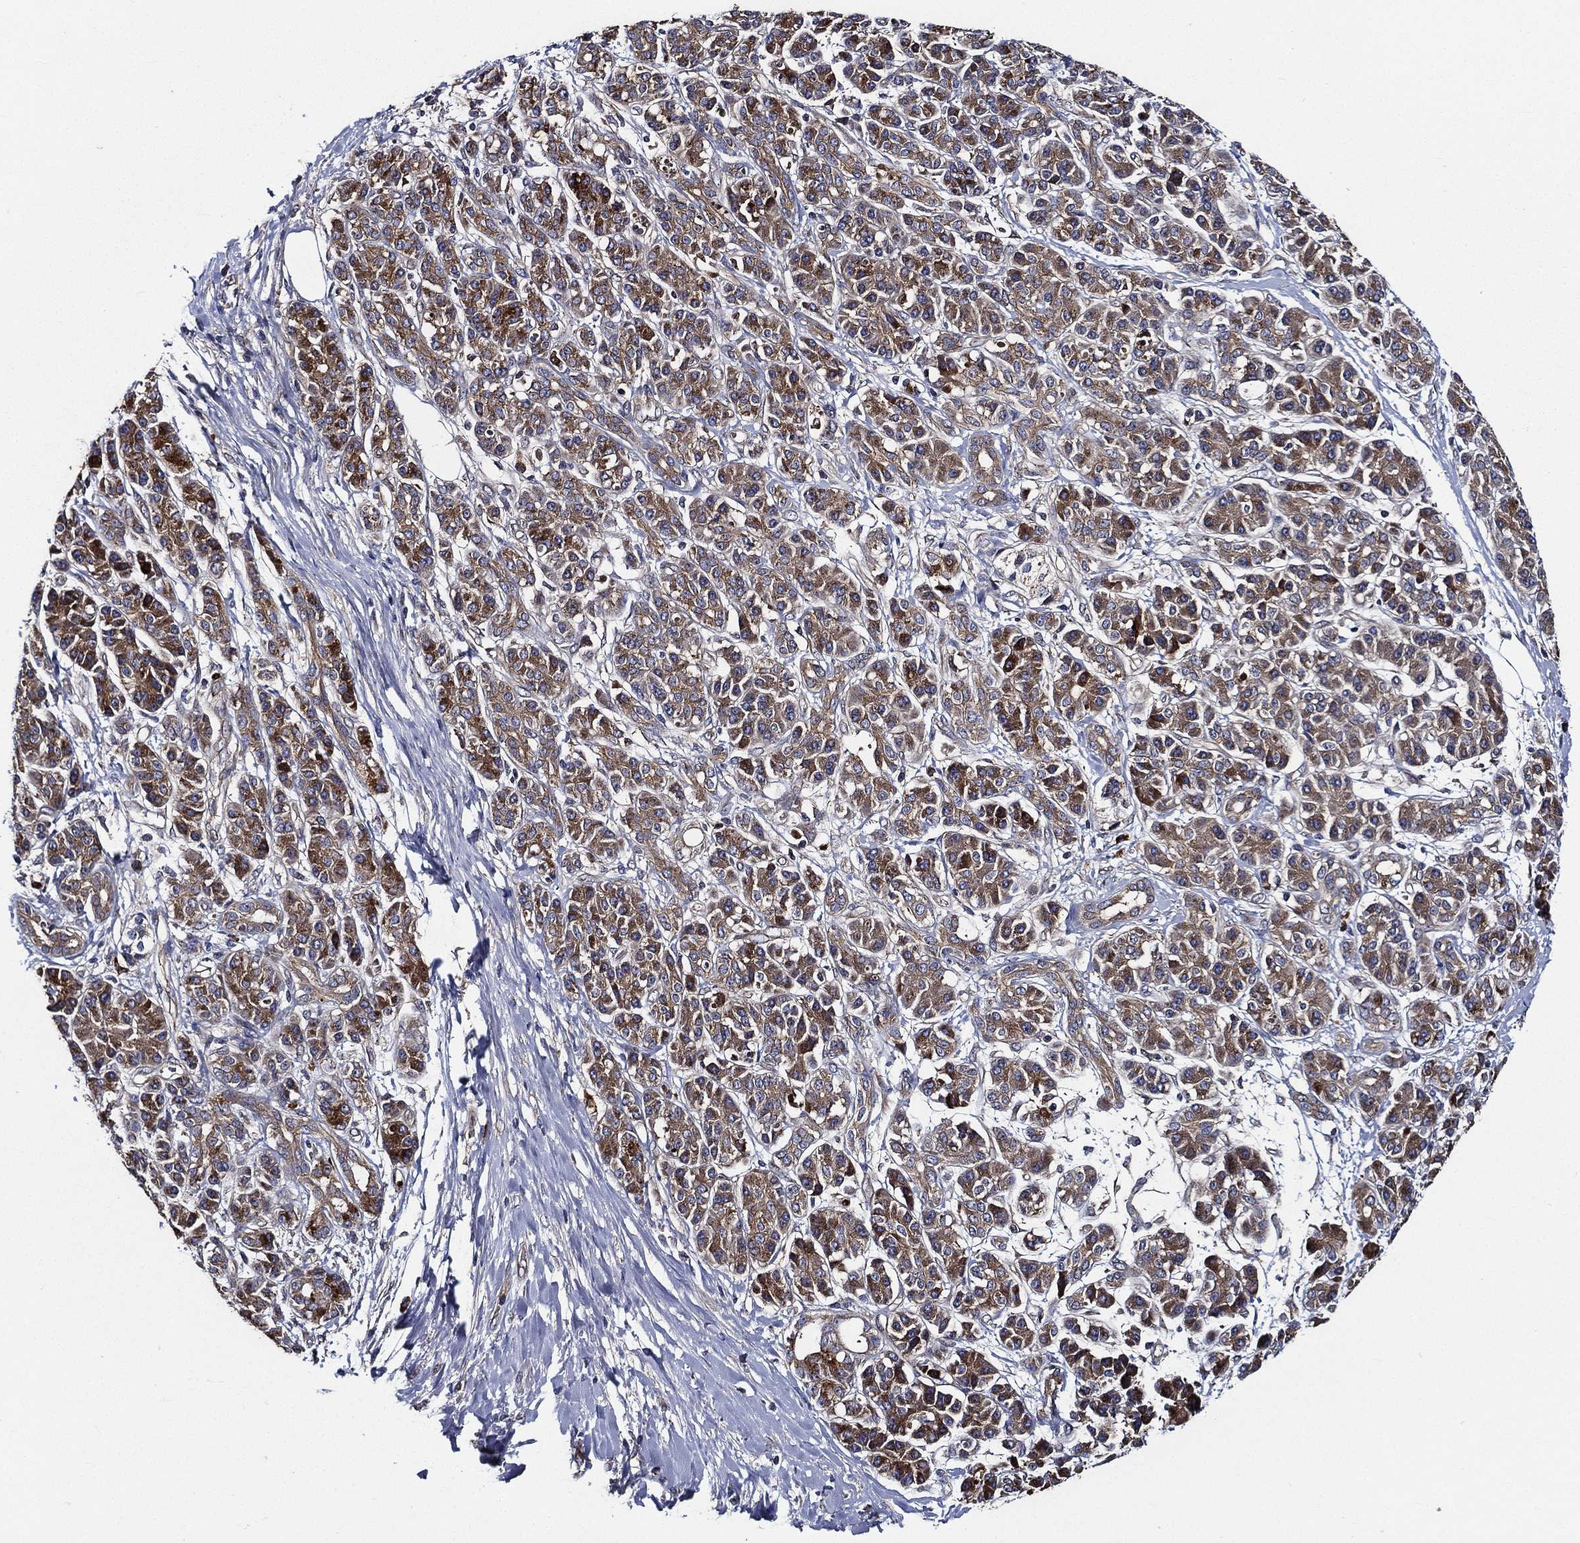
{"staining": {"intensity": "moderate", "quantity": ">75%", "location": "cytoplasmic/membranous"}, "tissue": "pancreatic cancer", "cell_type": "Tumor cells", "image_type": "cancer", "snomed": [{"axis": "morphology", "description": "Adenocarcinoma, NOS"}, {"axis": "topography", "description": "Pancreas"}], "caption": "Pancreatic cancer stained for a protein reveals moderate cytoplasmic/membranous positivity in tumor cells. (DAB (3,3'-diaminobenzidine) IHC with brightfield microscopy, high magnification).", "gene": "KIF20B", "patient": {"sex": "female", "age": 56}}